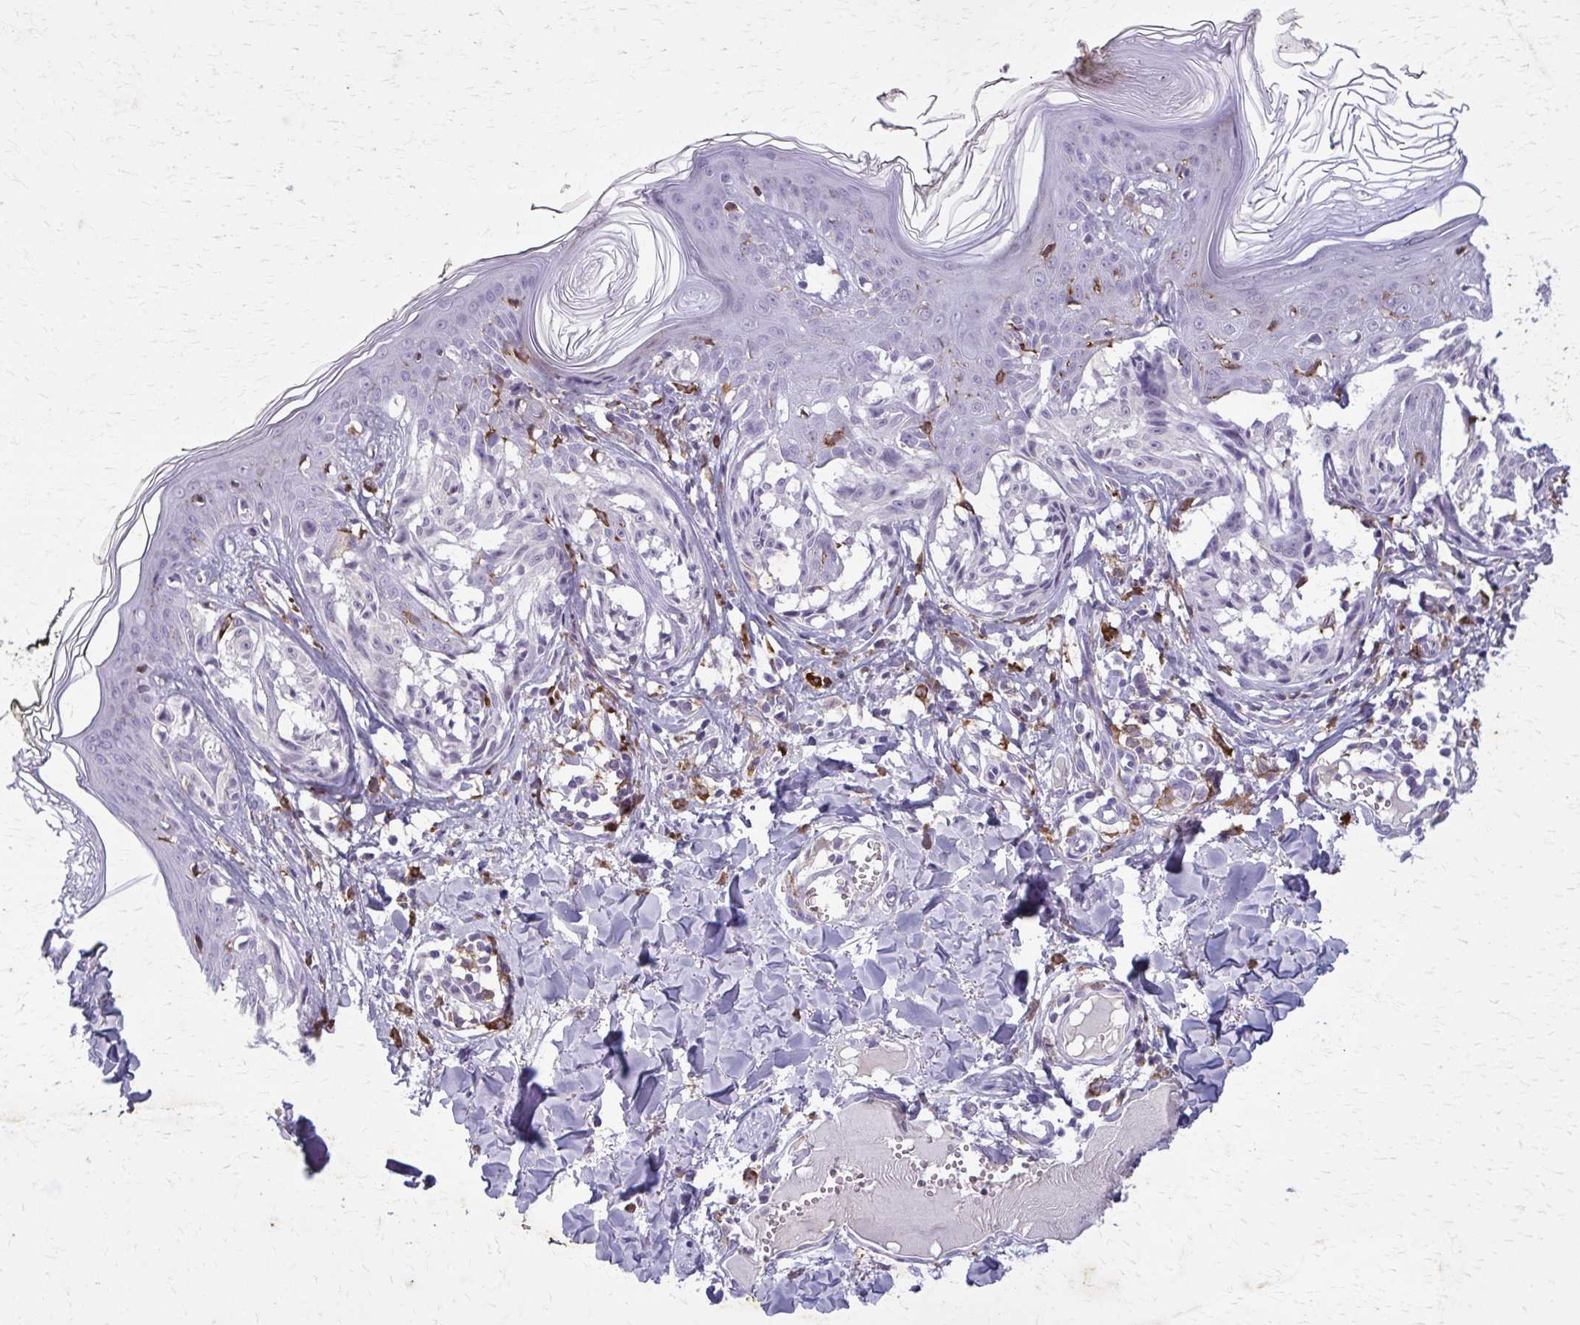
{"staining": {"intensity": "negative", "quantity": "none", "location": "none"}, "tissue": "melanoma", "cell_type": "Tumor cells", "image_type": "cancer", "snomed": [{"axis": "morphology", "description": "Malignant melanoma, NOS"}, {"axis": "topography", "description": "Skin"}], "caption": "Tumor cells are negative for protein expression in human malignant melanoma.", "gene": "CARD9", "patient": {"sex": "female", "age": 43}}